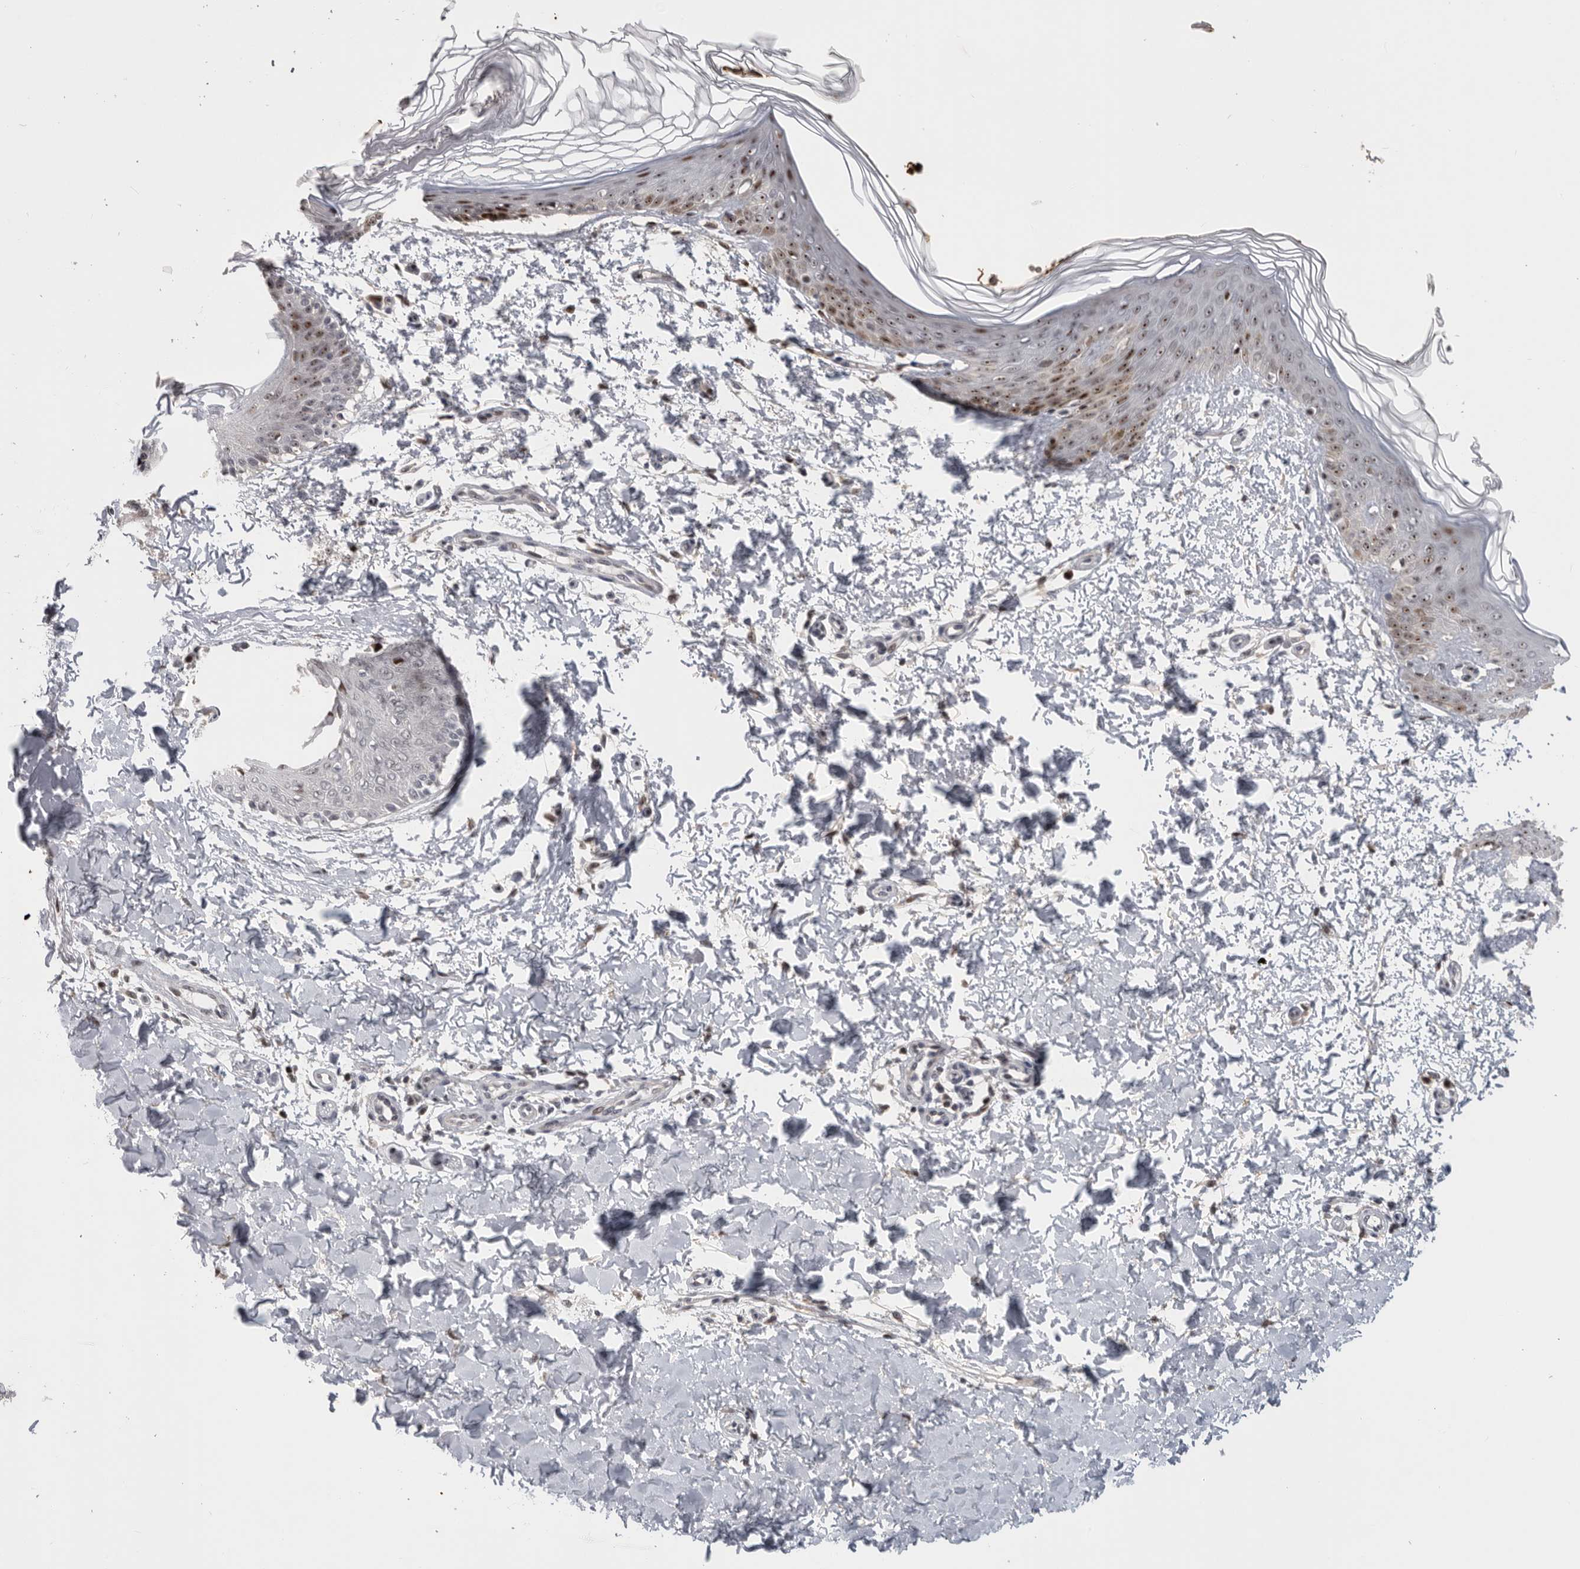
{"staining": {"intensity": "moderate", "quantity": ">75%", "location": "nuclear"}, "tissue": "skin", "cell_type": "Fibroblasts", "image_type": "normal", "snomed": [{"axis": "morphology", "description": "Normal tissue, NOS"}, {"axis": "morphology", "description": "Neoplasm, benign, NOS"}, {"axis": "topography", "description": "Skin"}, {"axis": "topography", "description": "Soft tissue"}], "caption": "Immunohistochemistry (IHC) image of normal skin: skin stained using immunohistochemistry (IHC) exhibits medium levels of moderate protein expression localized specifically in the nuclear of fibroblasts, appearing as a nuclear brown color.", "gene": "PCMTD1", "patient": {"sex": "male", "age": 26}}